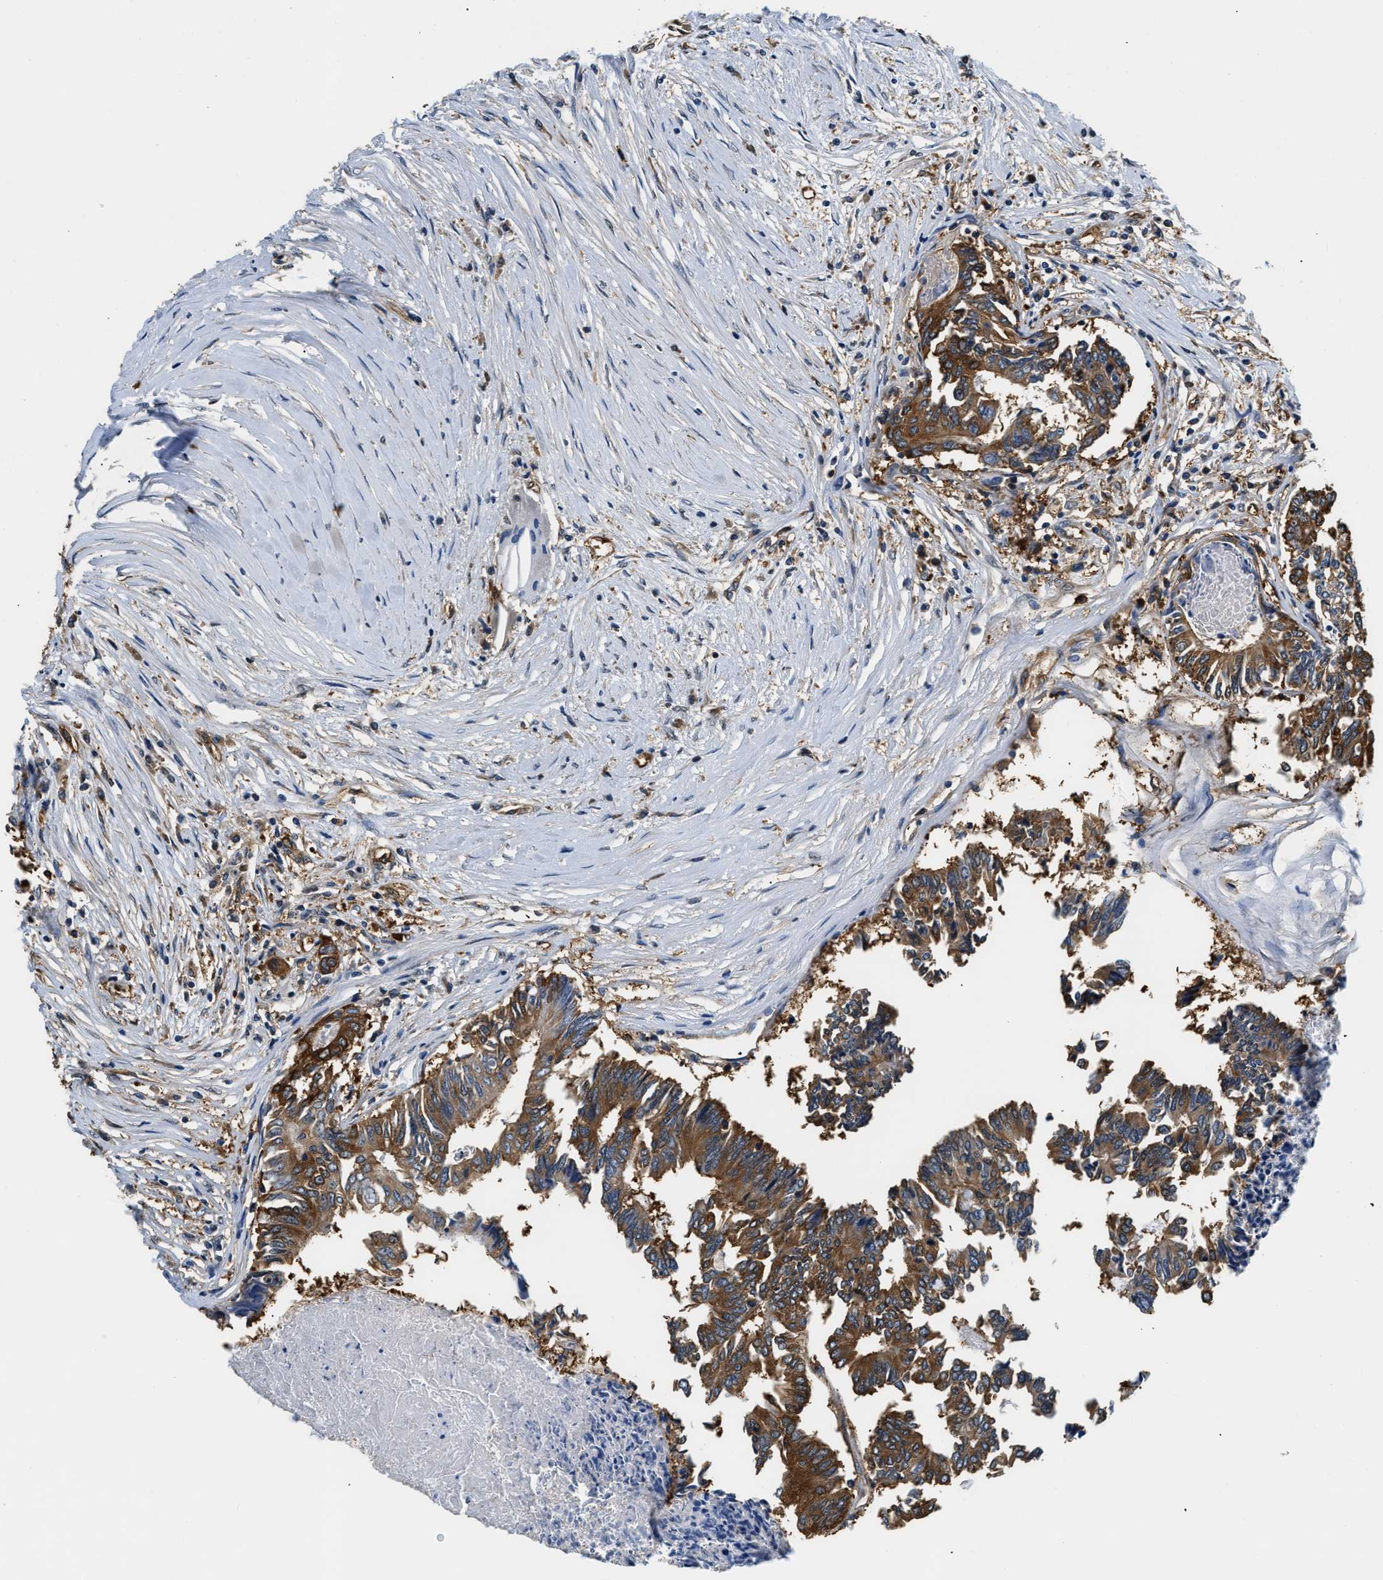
{"staining": {"intensity": "strong", "quantity": ">75%", "location": "cytoplasmic/membranous"}, "tissue": "colorectal cancer", "cell_type": "Tumor cells", "image_type": "cancer", "snomed": [{"axis": "morphology", "description": "Adenocarcinoma, NOS"}, {"axis": "topography", "description": "Rectum"}], "caption": "IHC of human adenocarcinoma (colorectal) reveals high levels of strong cytoplasmic/membranous expression in about >75% of tumor cells.", "gene": "PPP2R1B", "patient": {"sex": "male", "age": 63}}